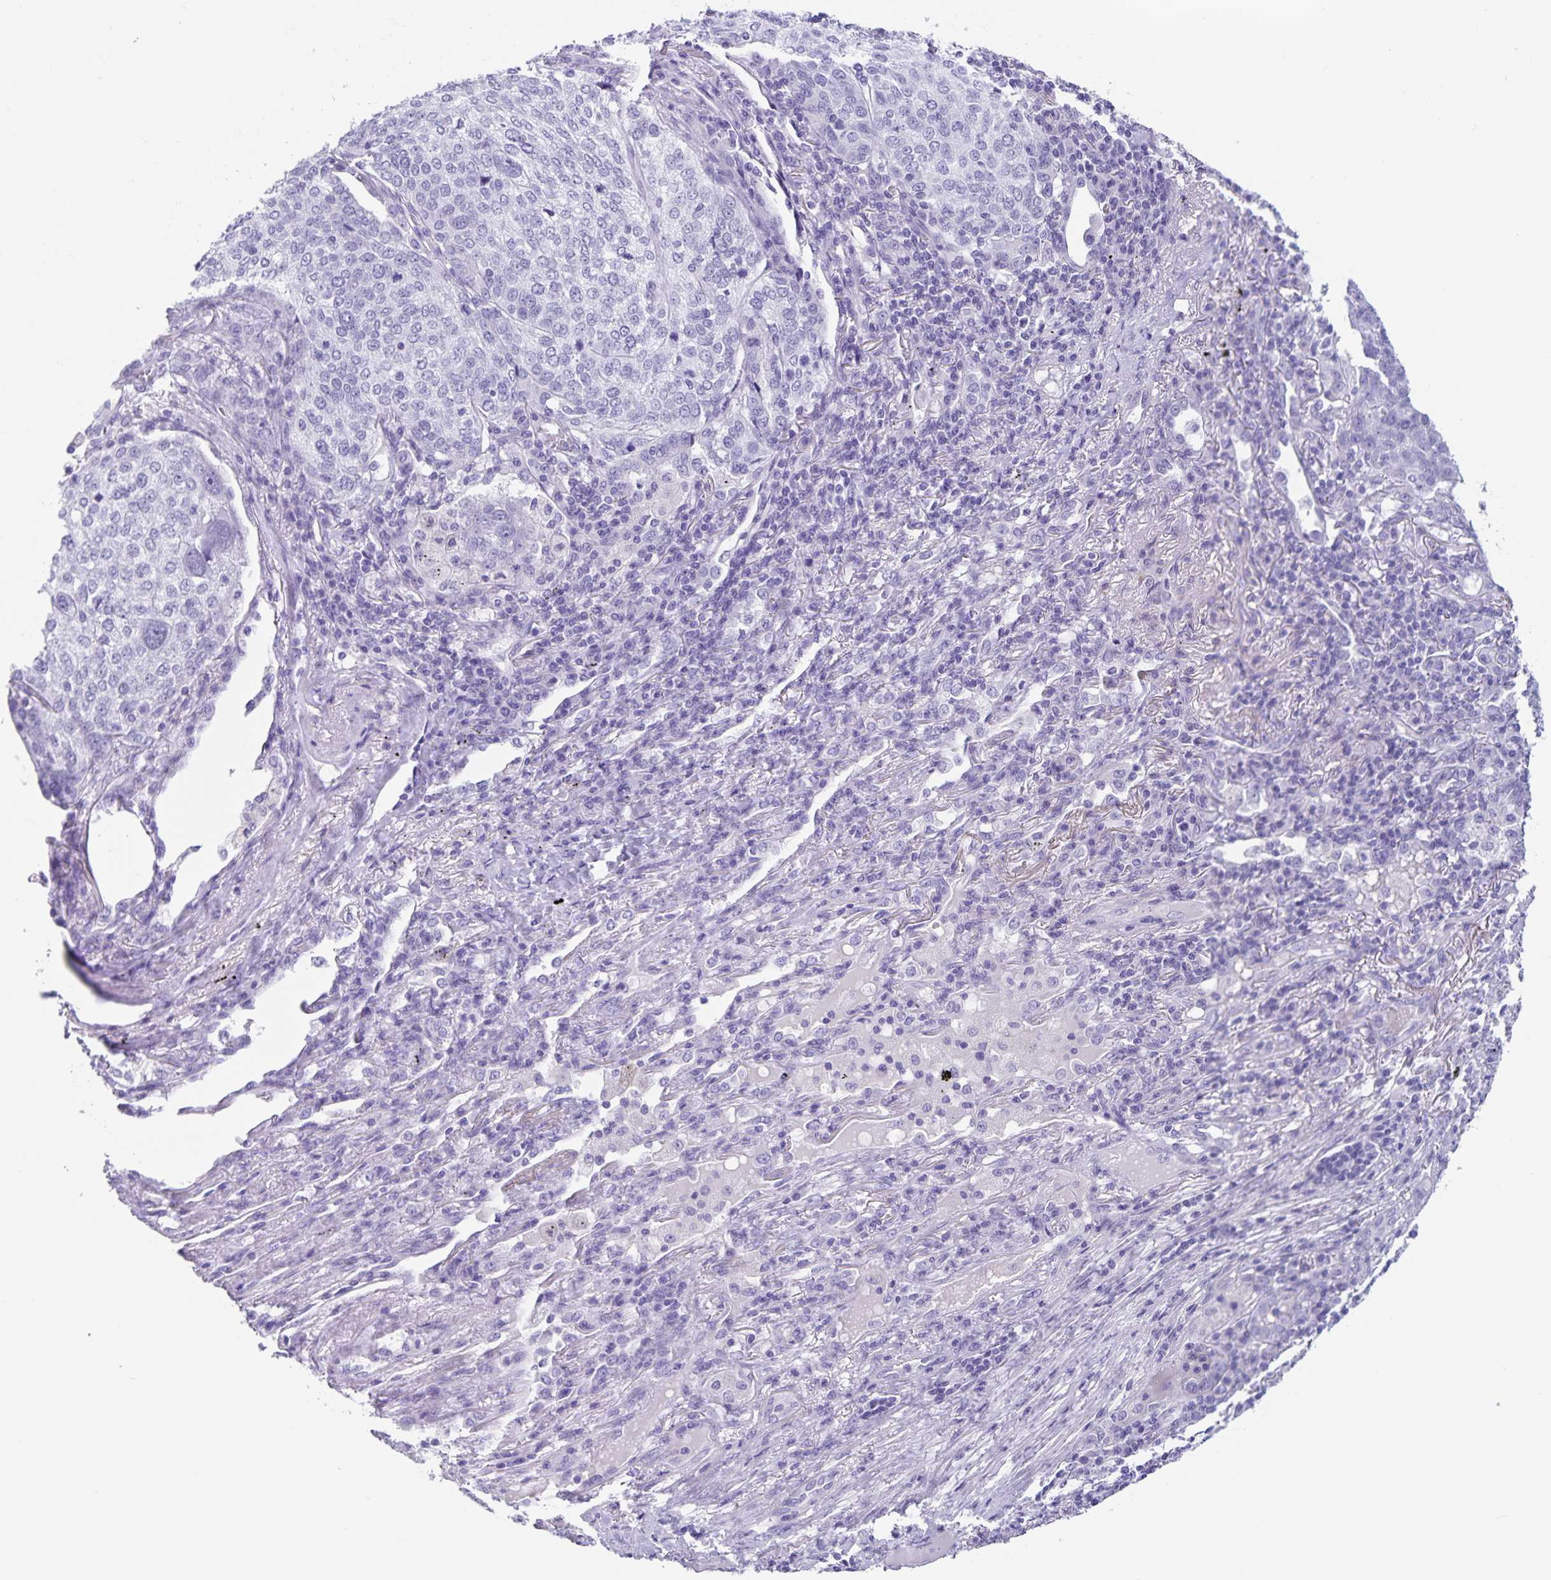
{"staining": {"intensity": "negative", "quantity": "none", "location": "none"}, "tissue": "lung cancer", "cell_type": "Tumor cells", "image_type": "cancer", "snomed": [{"axis": "morphology", "description": "Squamous cell carcinoma, NOS"}, {"axis": "topography", "description": "Lung"}], "caption": "Immunohistochemistry (IHC) micrograph of neoplastic tissue: squamous cell carcinoma (lung) stained with DAB (3,3'-diaminobenzidine) displays no significant protein staining in tumor cells. (DAB immunohistochemistry (IHC) with hematoxylin counter stain).", "gene": "C11orf42", "patient": {"sex": "male", "age": 63}}